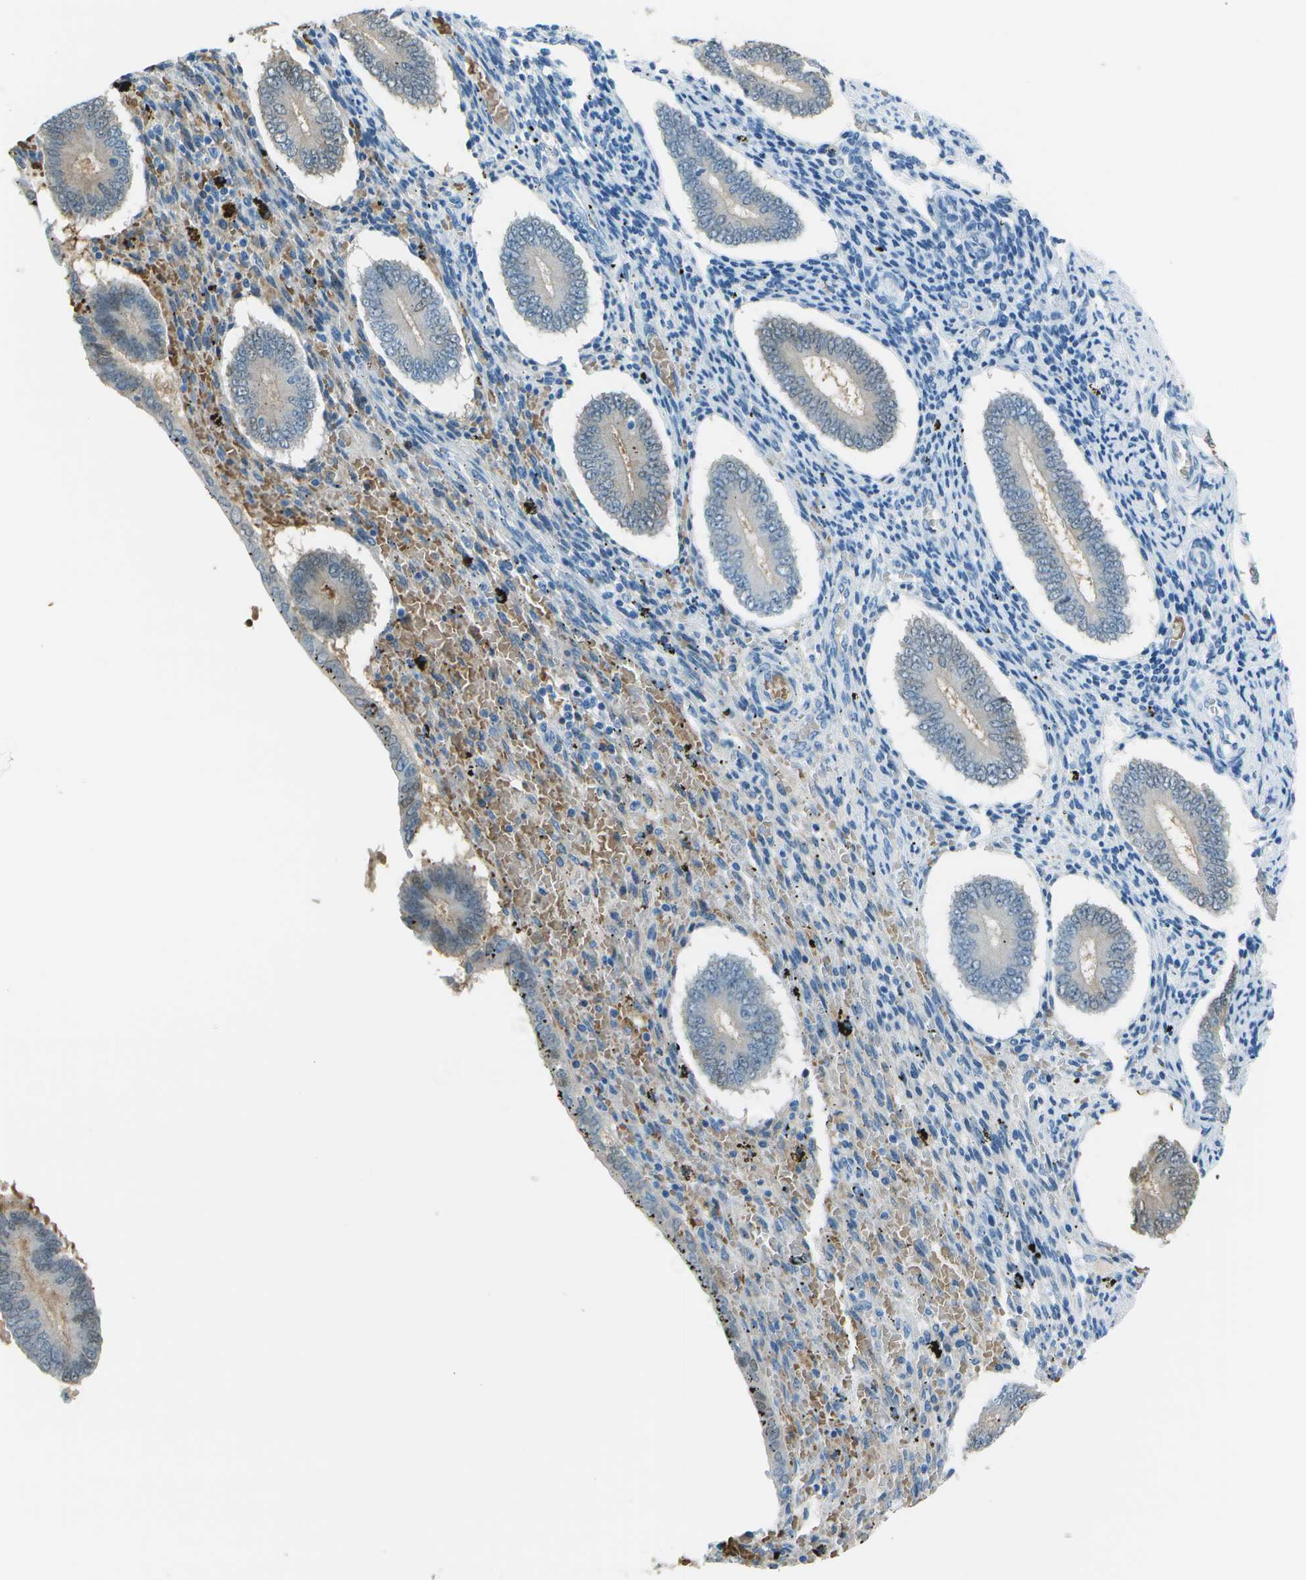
{"staining": {"intensity": "weak", "quantity": ">75%", "location": "cytoplasmic/membranous"}, "tissue": "endometrium", "cell_type": "Cells in endometrial stroma", "image_type": "normal", "snomed": [{"axis": "morphology", "description": "Normal tissue, NOS"}, {"axis": "topography", "description": "Endometrium"}], "caption": "Immunohistochemical staining of normal human endometrium demonstrates >75% levels of weak cytoplasmic/membranous protein expression in about >75% of cells in endometrial stroma.", "gene": "ASL", "patient": {"sex": "female", "age": 42}}